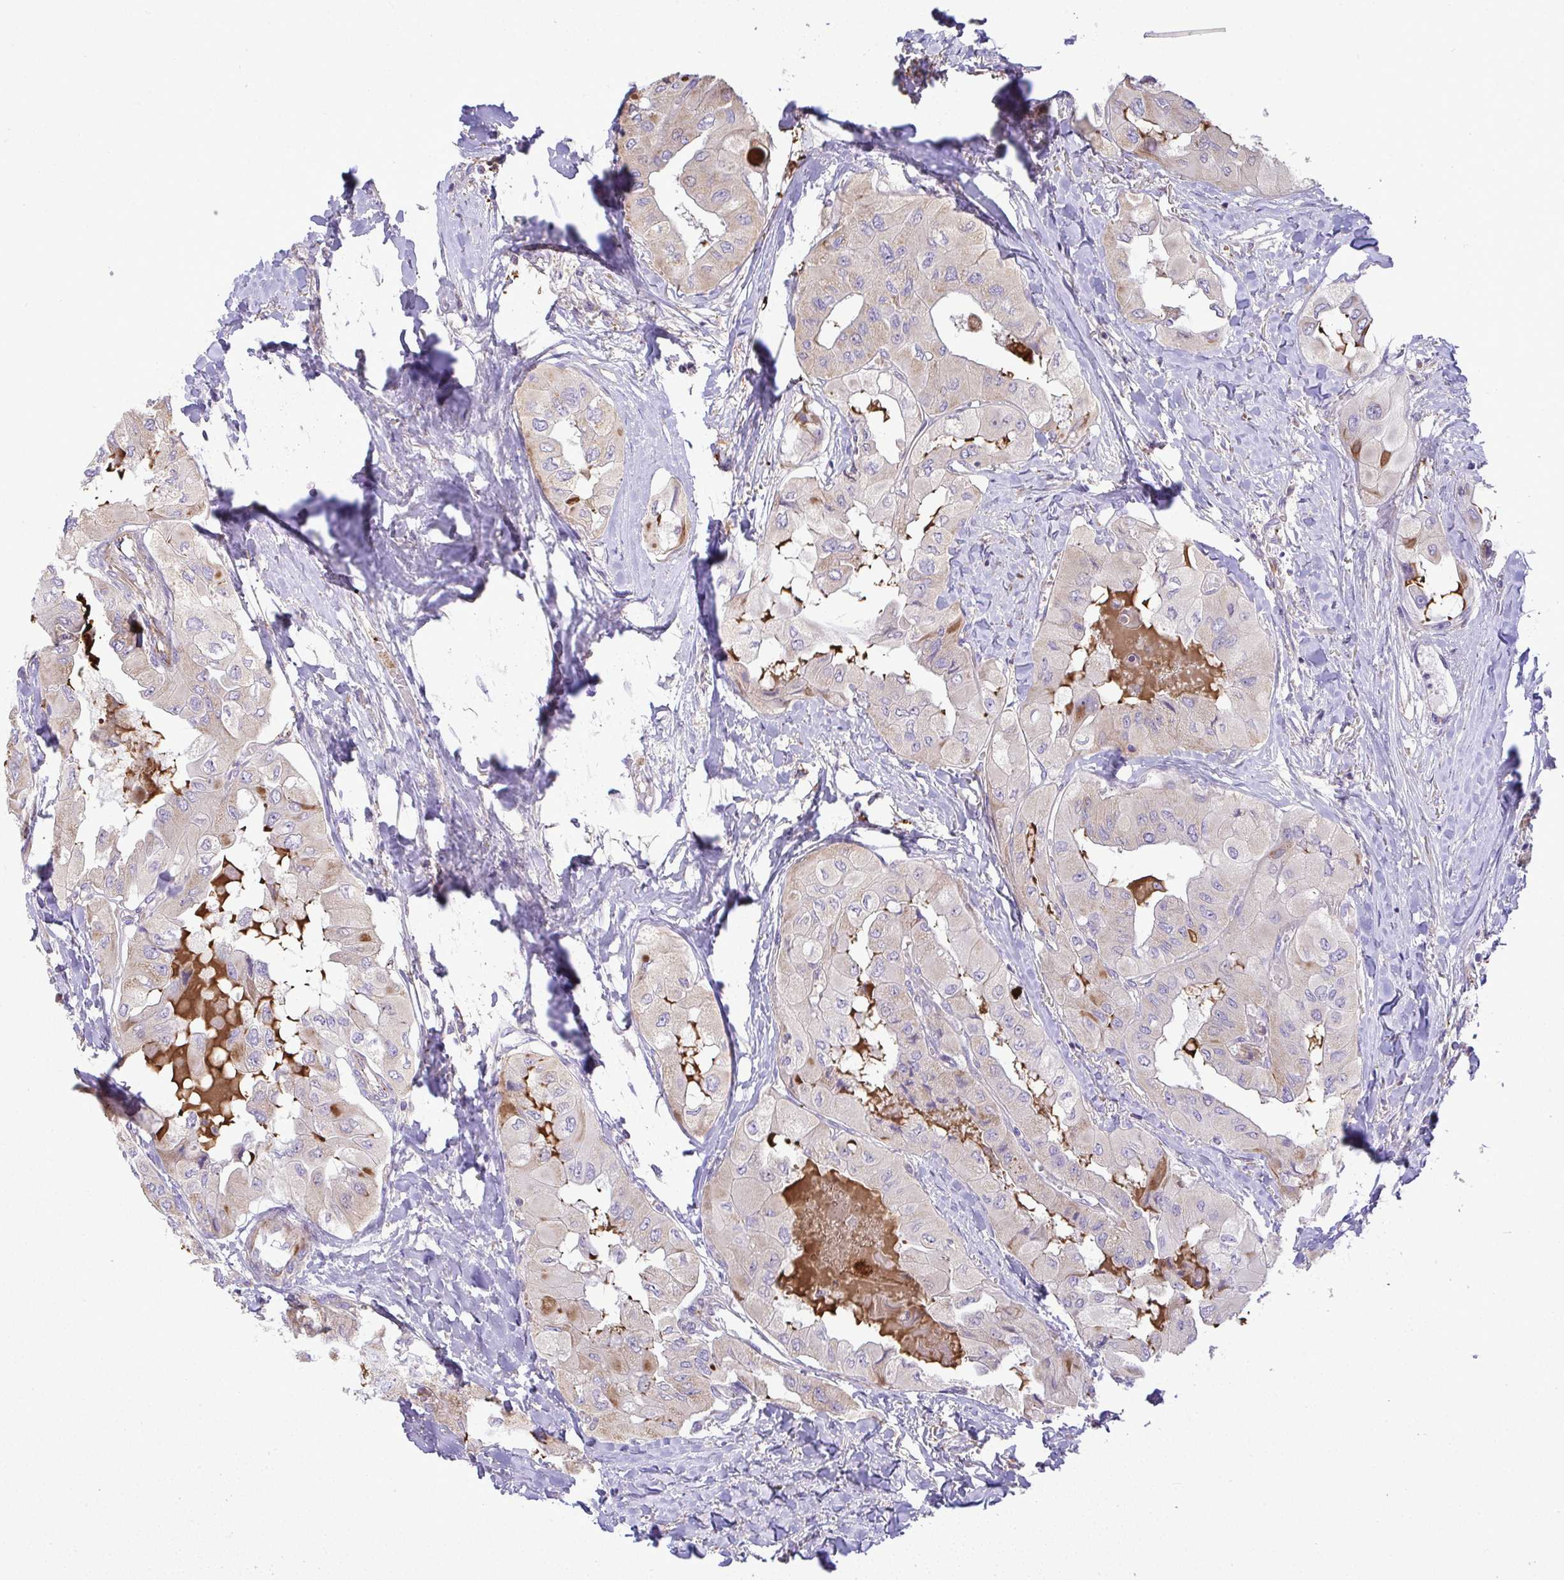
{"staining": {"intensity": "weak", "quantity": "<25%", "location": "cytoplasmic/membranous"}, "tissue": "thyroid cancer", "cell_type": "Tumor cells", "image_type": "cancer", "snomed": [{"axis": "morphology", "description": "Normal tissue, NOS"}, {"axis": "morphology", "description": "Papillary adenocarcinoma, NOS"}, {"axis": "topography", "description": "Thyroid gland"}], "caption": "IHC image of neoplastic tissue: human papillary adenocarcinoma (thyroid) stained with DAB demonstrates no significant protein positivity in tumor cells.", "gene": "GRID2", "patient": {"sex": "female", "age": 59}}